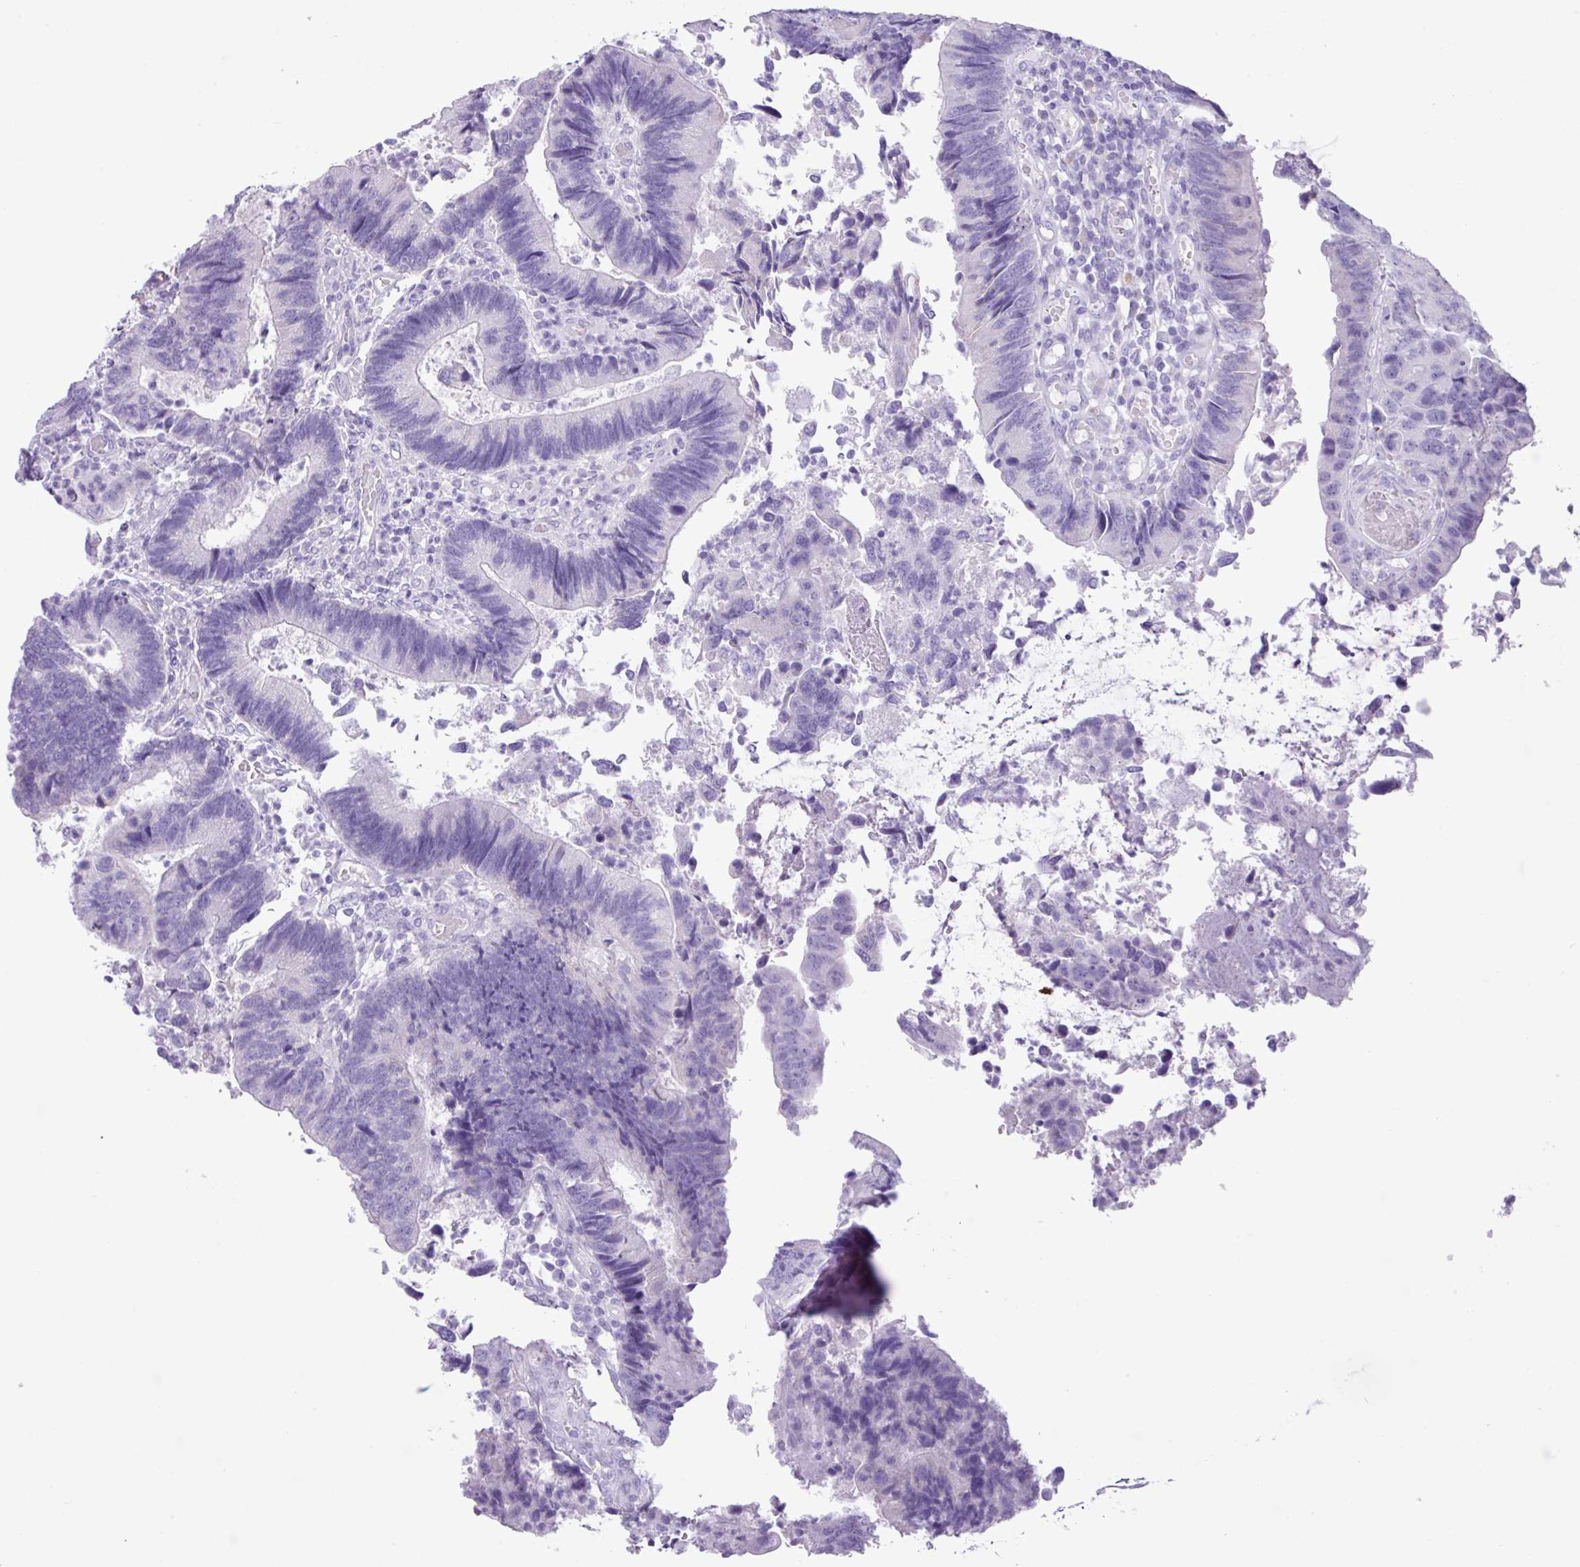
{"staining": {"intensity": "negative", "quantity": "none", "location": "none"}, "tissue": "colorectal cancer", "cell_type": "Tumor cells", "image_type": "cancer", "snomed": [{"axis": "morphology", "description": "Adenocarcinoma, NOS"}, {"axis": "topography", "description": "Colon"}], "caption": "Photomicrograph shows no protein staining in tumor cells of colorectal cancer tissue.", "gene": "AGO3", "patient": {"sex": "female", "age": 67}}